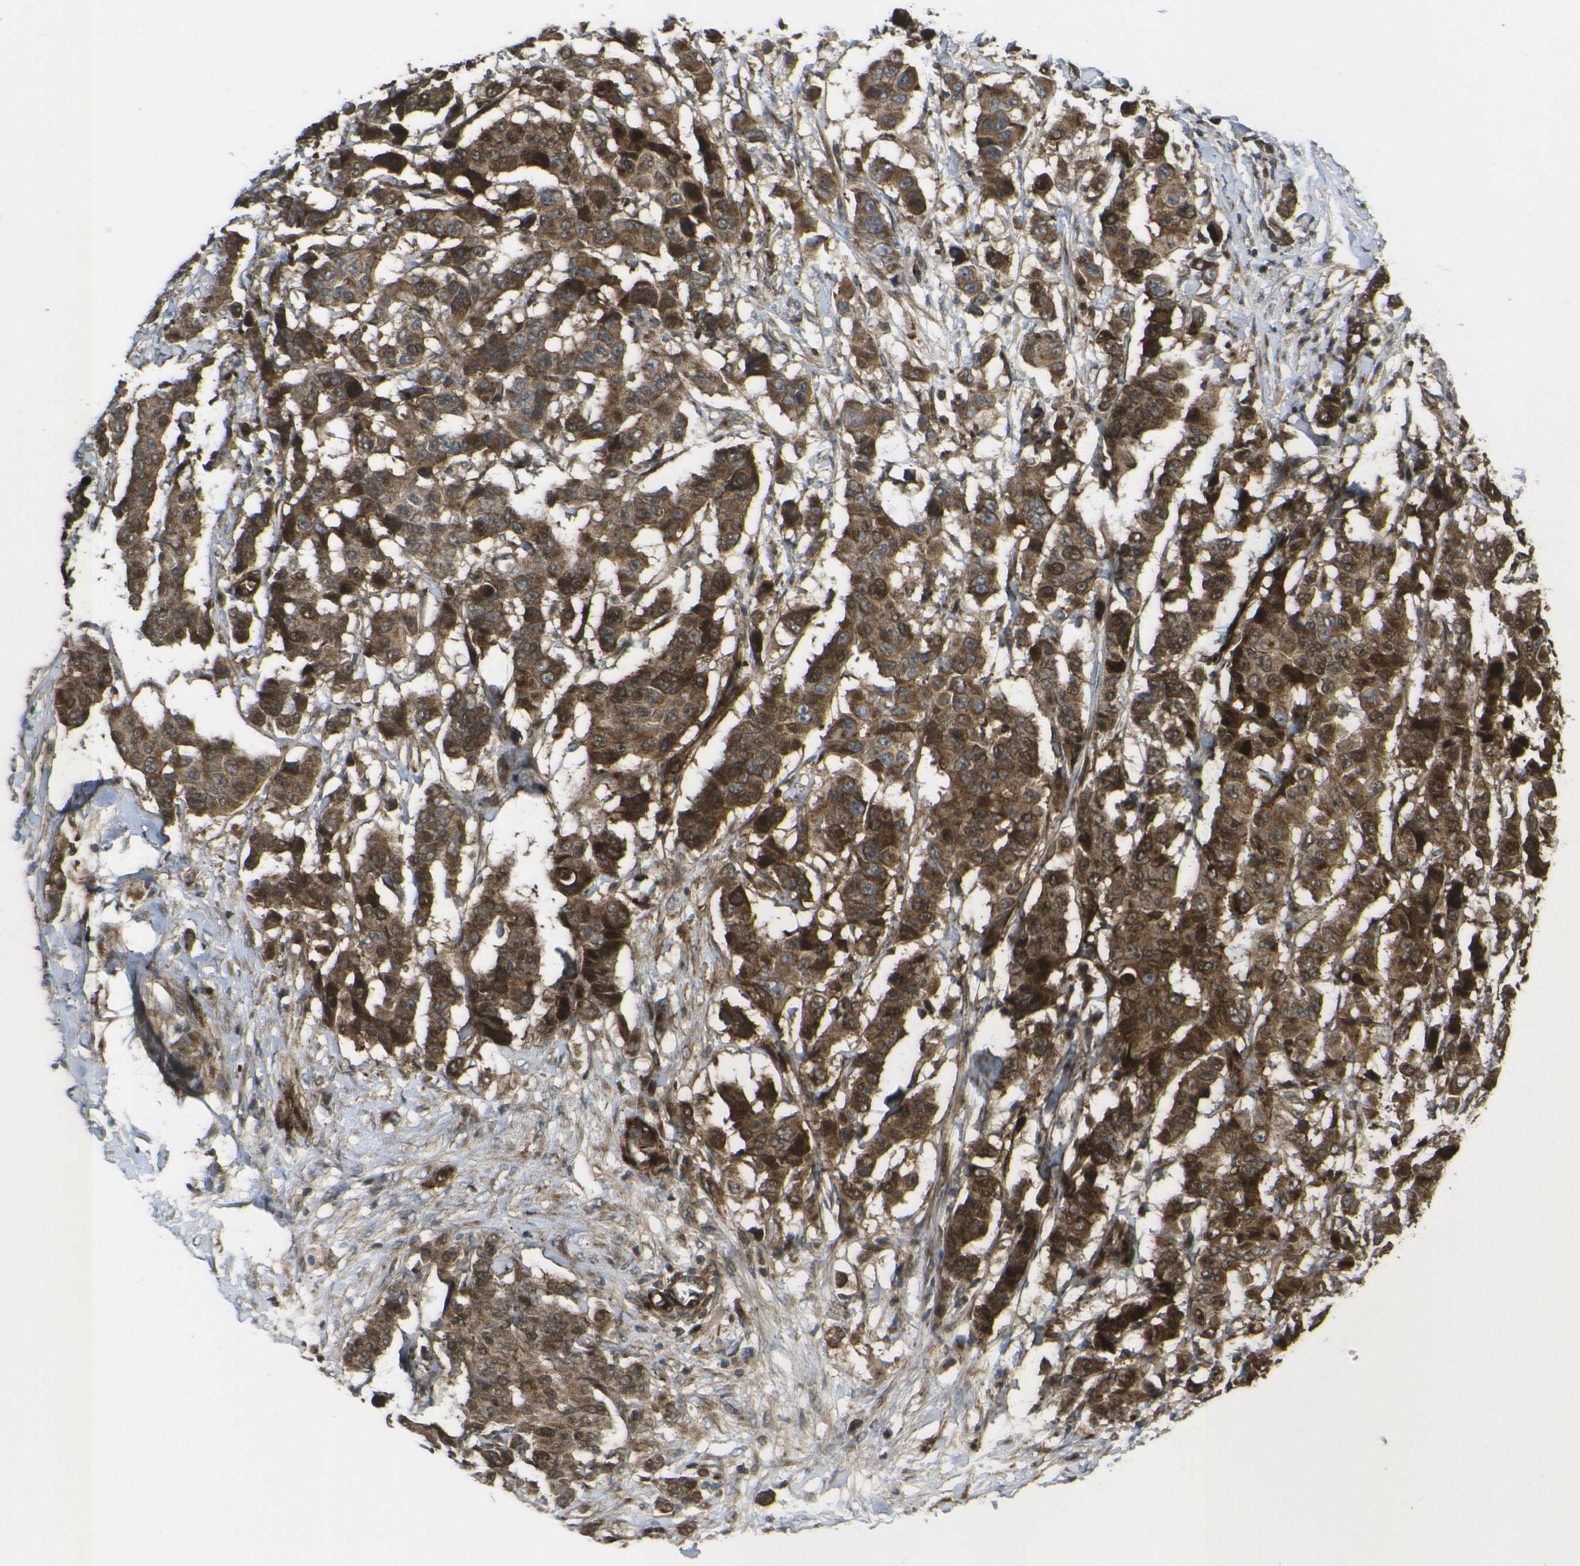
{"staining": {"intensity": "strong", "quantity": ">75%", "location": "cytoplasmic/membranous"}, "tissue": "breast cancer", "cell_type": "Tumor cells", "image_type": "cancer", "snomed": [{"axis": "morphology", "description": "Duct carcinoma"}, {"axis": "topography", "description": "Breast"}], "caption": "Protein staining displays strong cytoplasmic/membranous positivity in about >75% of tumor cells in breast cancer.", "gene": "ECE1", "patient": {"sex": "female", "age": 40}}